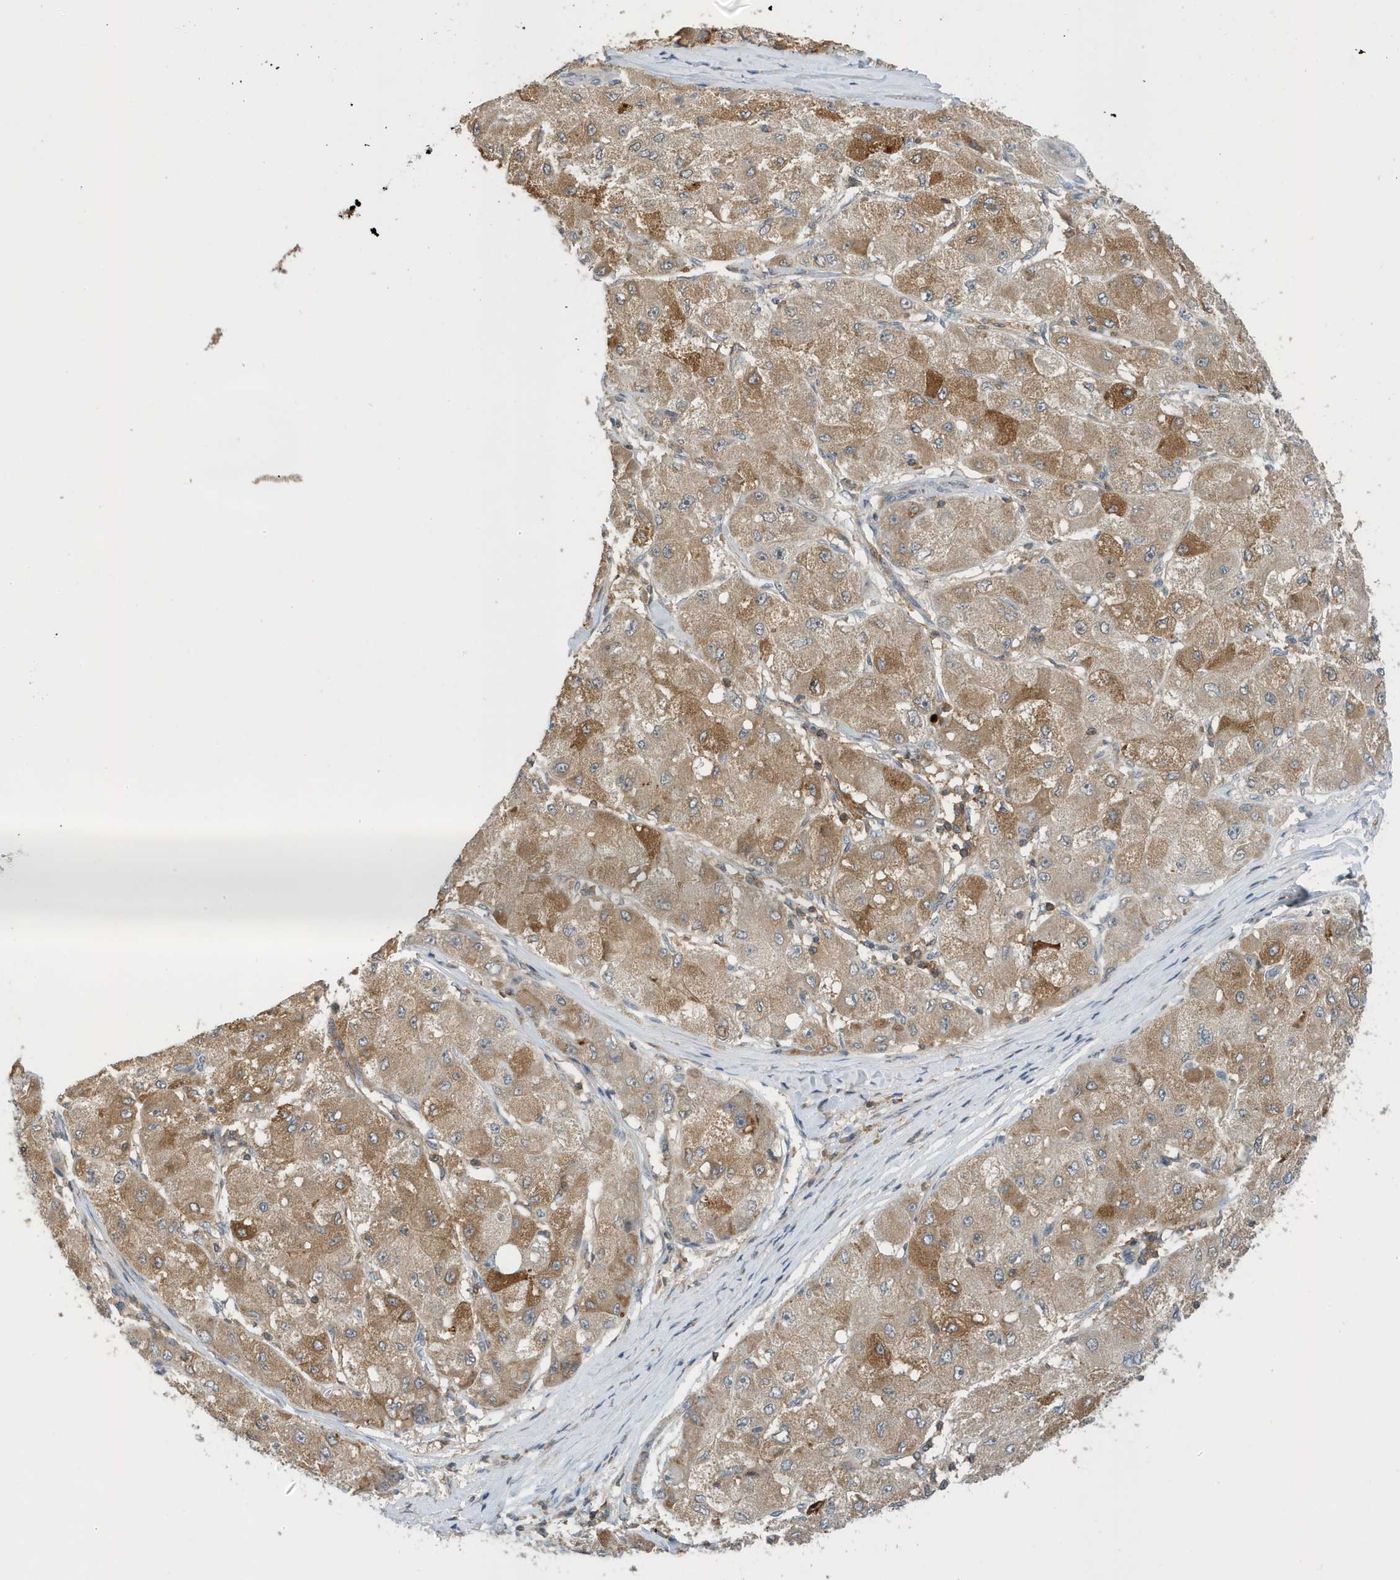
{"staining": {"intensity": "moderate", "quantity": ">75%", "location": "cytoplasmic/membranous"}, "tissue": "liver cancer", "cell_type": "Tumor cells", "image_type": "cancer", "snomed": [{"axis": "morphology", "description": "Carcinoma, Hepatocellular, NOS"}, {"axis": "topography", "description": "Liver"}], "caption": "Immunohistochemical staining of human hepatocellular carcinoma (liver) reveals medium levels of moderate cytoplasmic/membranous protein staining in about >75% of tumor cells.", "gene": "NSUN3", "patient": {"sex": "male", "age": 80}}